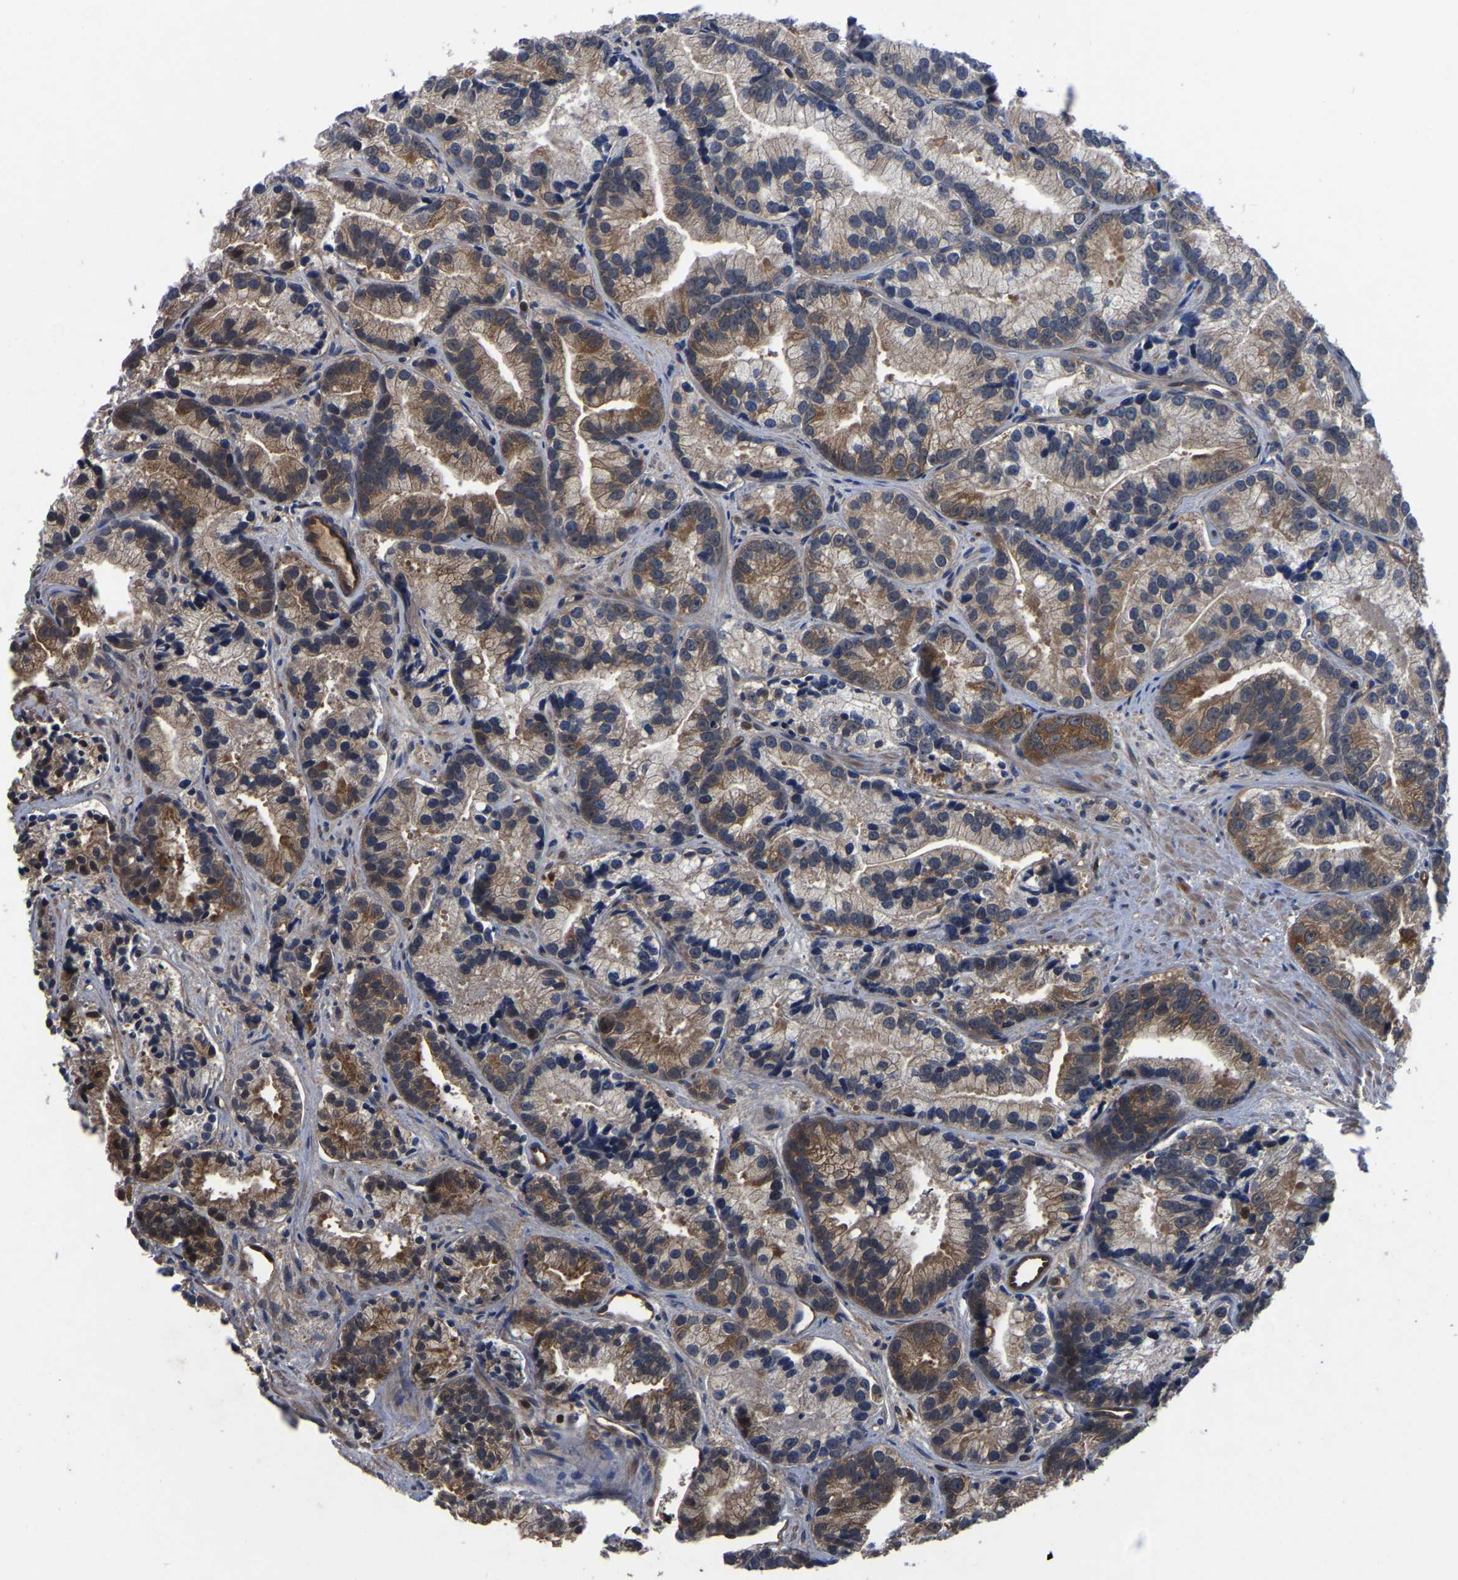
{"staining": {"intensity": "moderate", "quantity": ">75%", "location": "cytoplasmic/membranous"}, "tissue": "prostate cancer", "cell_type": "Tumor cells", "image_type": "cancer", "snomed": [{"axis": "morphology", "description": "Adenocarcinoma, Low grade"}, {"axis": "topography", "description": "Prostate"}], "caption": "Immunohistochemistry (IHC) of prostate adenocarcinoma (low-grade) displays medium levels of moderate cytoplasmic/membranous staining in approximately >75% of tumor cells. Nuclei are stained in blue.", "gene": "FGD5", "patient": {"sex": "male", "age": 89}}